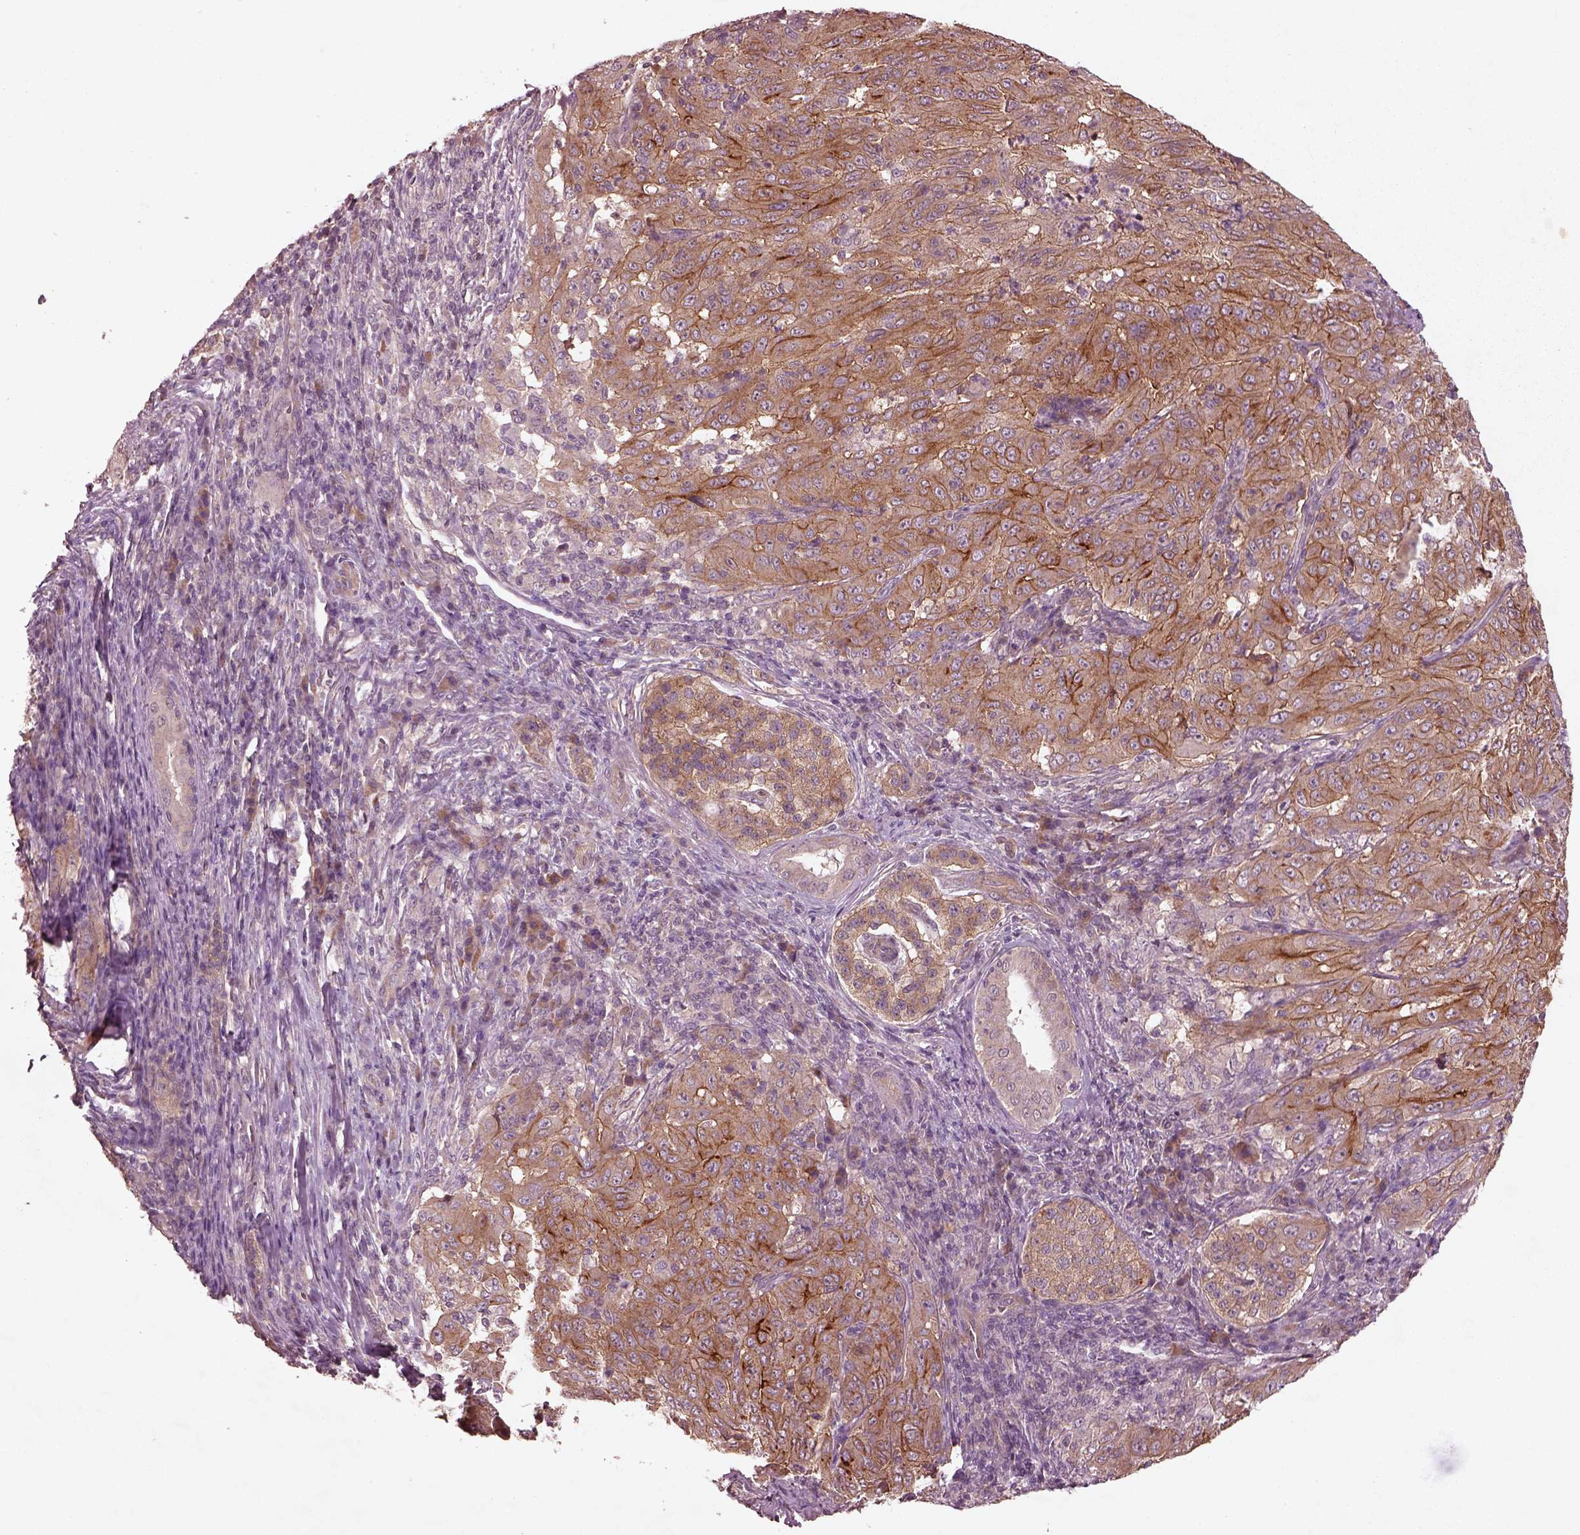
{"staining": {"intensity": "moderate", "quantity": ">75%", "location": "cytoplasmic/membranous"}, "tissue": "pancreatic cancer", "cell_type": "Tumor cells", "image_type": "cancer", "snomed": [{"axis": "morphology", "description": "Adenocarcinoma, NOS"}, {"axis": "topography", "description": "Pancreas"}], "caption": "Moderate cytoplasmic/membranous expression for a protein is appreciated in about >75% of tumor cells of pancreatic cancer (adenocarcinoma) using IHC.", "gene": "FAM234A", "patient": {"sex": "male", "age": 63}}